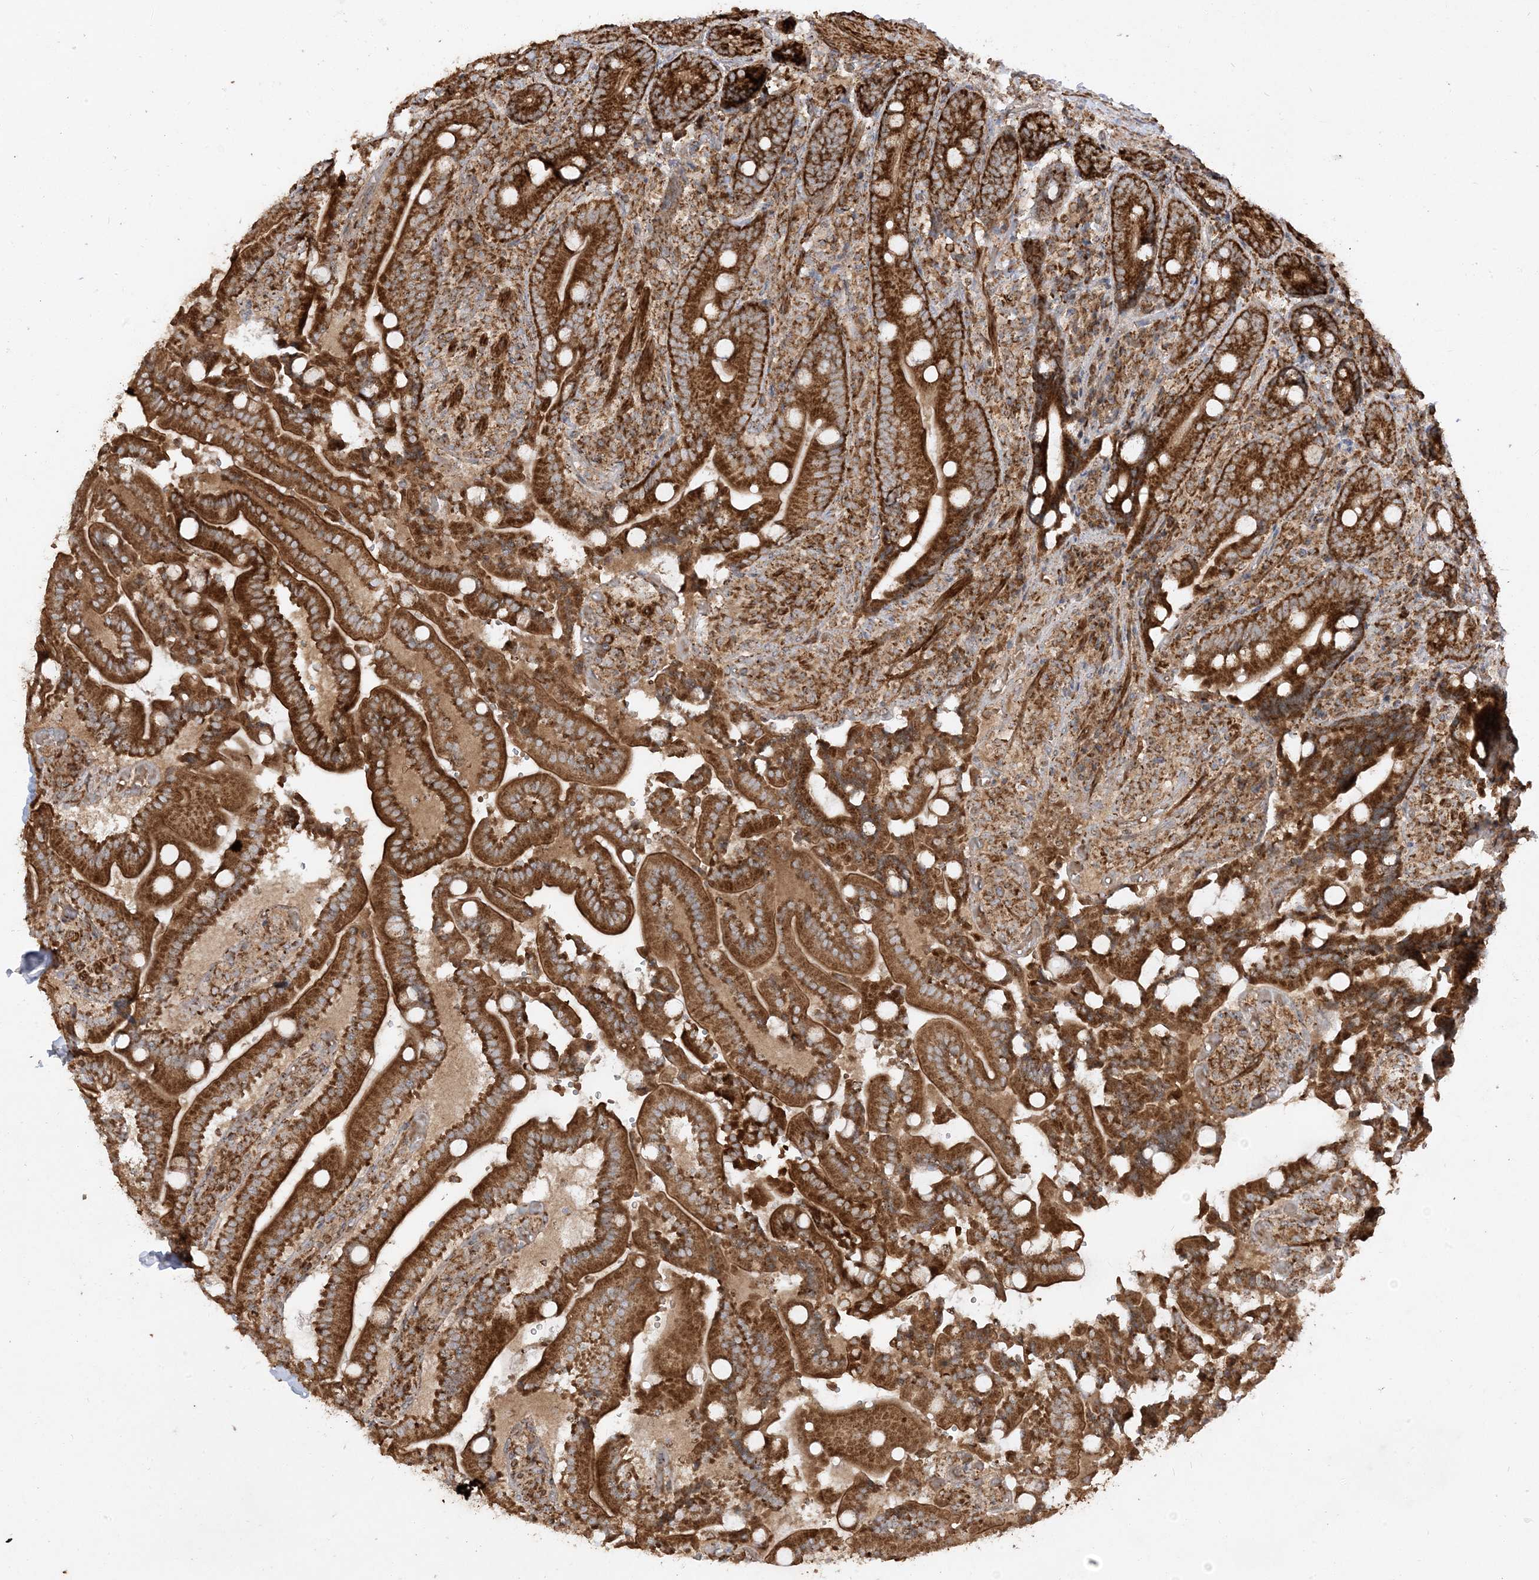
{"staining": {"intensity": "strong", "quantity": ">75%", "location": "cytoplasmic/membranous"}, "tissue": "duodenum", "cell_type": "Glandular cells", "image_type": "normal", "snomed": [{"axis": "morphology", "description": "Normal tissue, NOS"}, {"axis": "topography", "description": "Duodenum"}], "caption": "High-power microscopy captured an immunohistochemistry photomicrograph of normal duodenum, revealing strong cytoplasmic/membranous staining in approximately >75% of glandular cells.", "gene": "AARS2", "patient": {"sex": "female", "age": 62}}